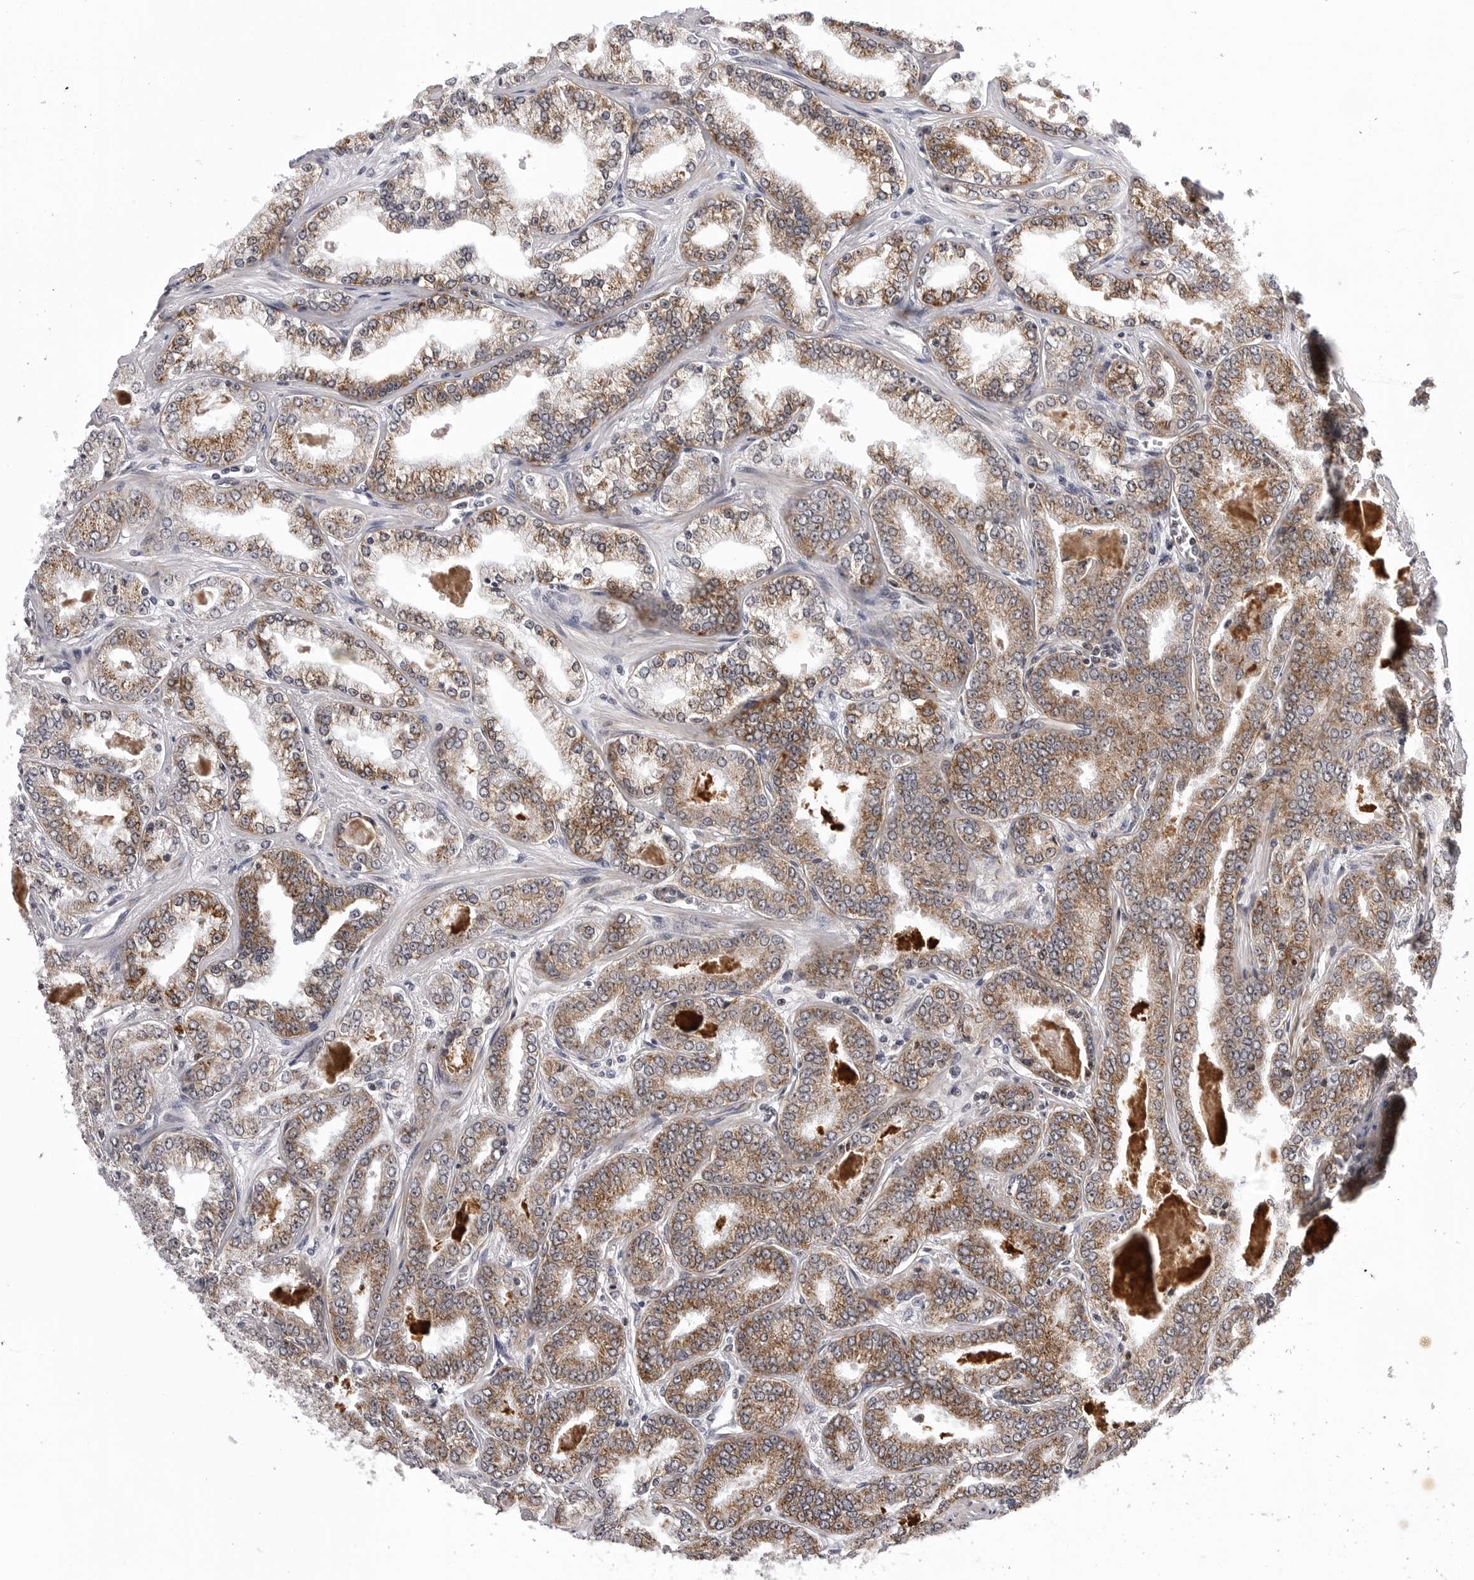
{"staining": {"intensity": "moderate", "quantity": ">75%", "location": "cytoplasmic/membranous"}, "tissue": "prostate cancer", "cell_type": "Tumor cells", "image_type": "cancer", "snomed": [{"axis": "morphology", "description": "Adenocarcinoma, High grade"}, {"axis": "topography", "description": "Prostate"}], "caption": "About >75% of tumor cells in human prostate cancer display moderate cytoplasmic/membranous protein expression as visualized by brown immunohistochemical staining.", "gene": "CDK20", "patient": {"sex": "male", "age": 71}}